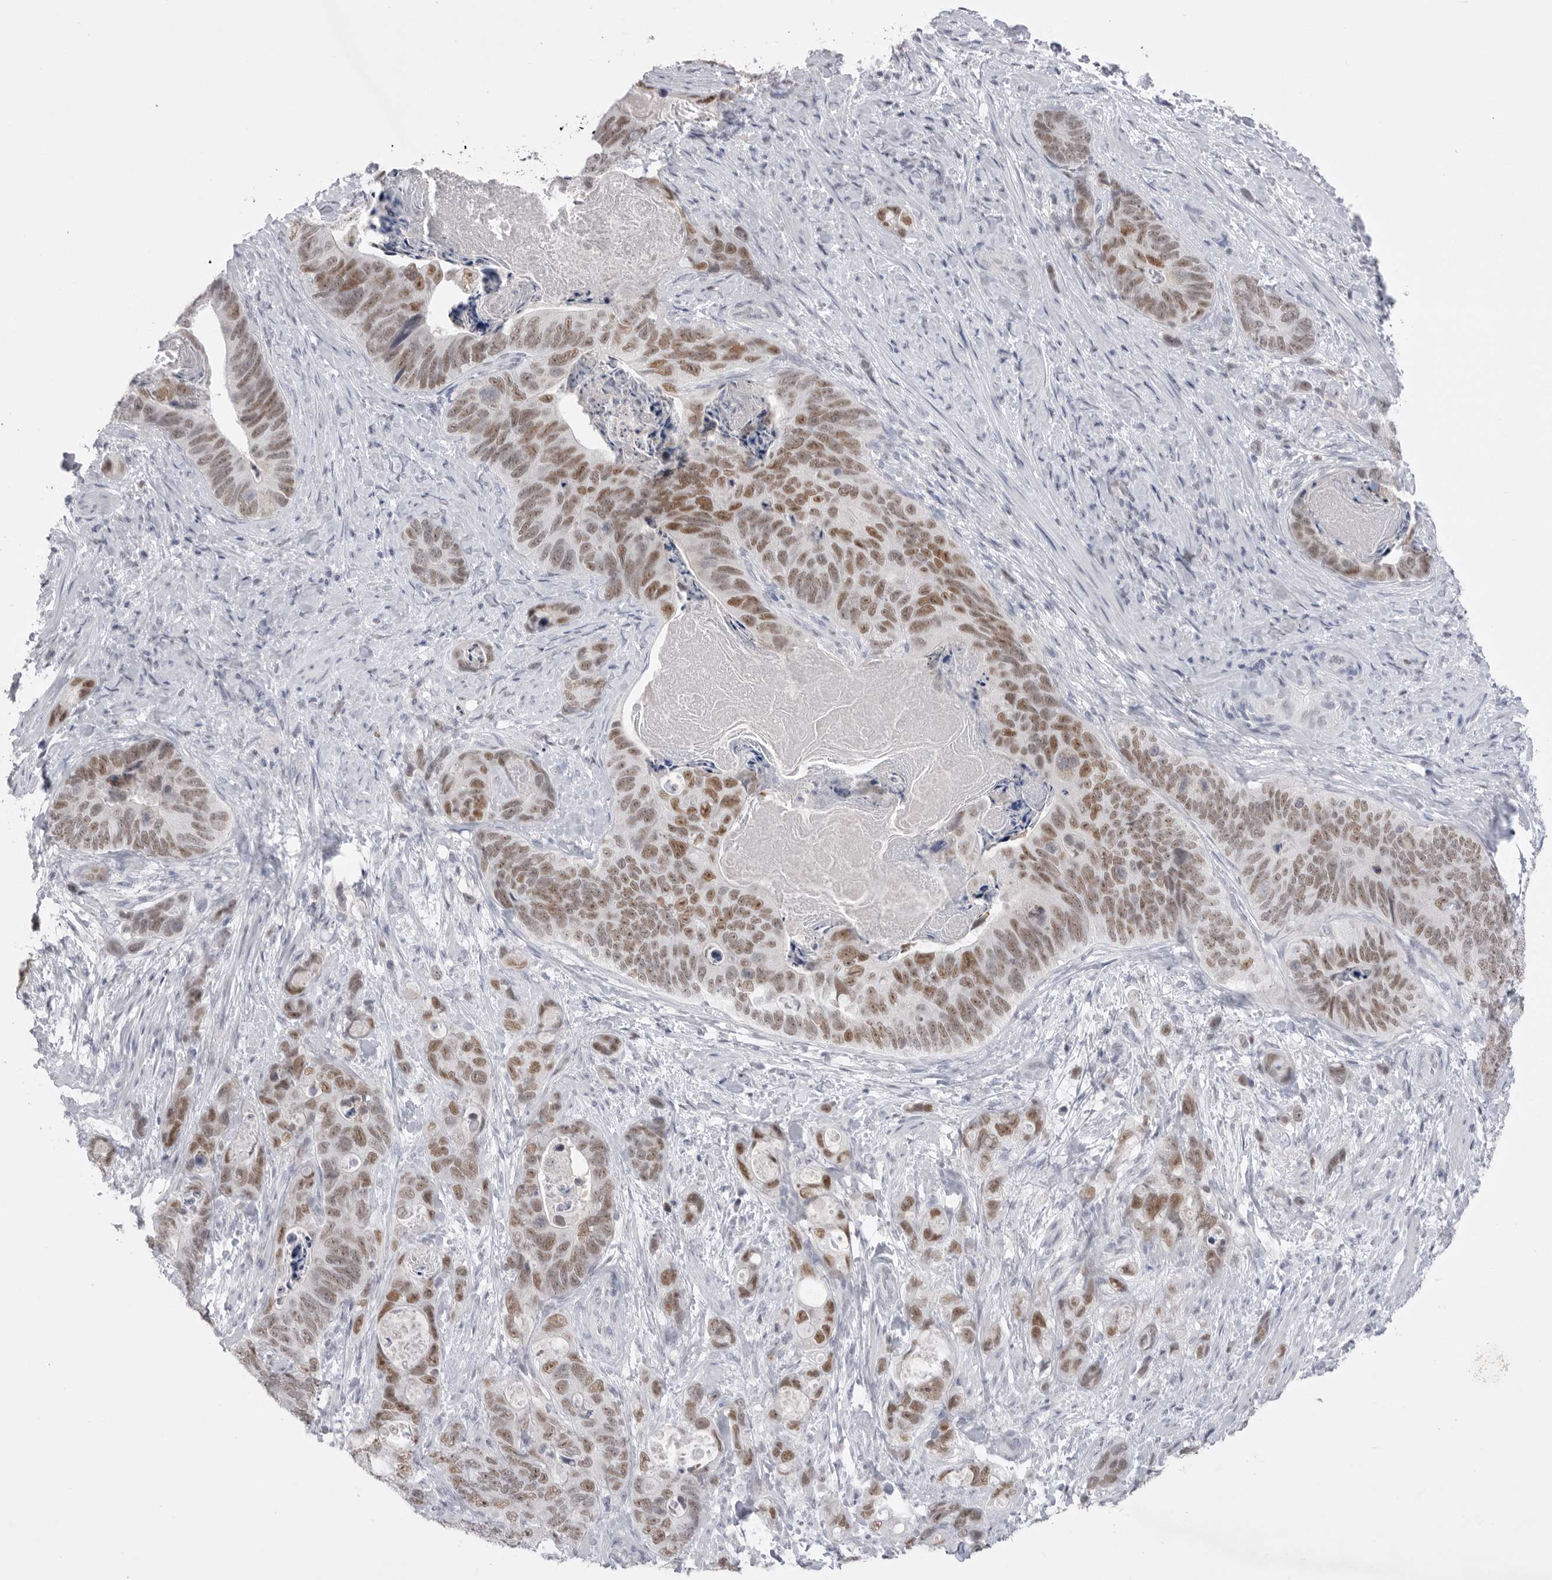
{"staining": {"intensity": "moderate", "quantity": ">75%", "location": "nuclear"}, "tissue": "stomach cancer", "cell_type": "Tumor cells", "image_type": "cancer", "snomed": [{"axis": "morphology", "description": "Normal tissue, NOS"}, {"axis": "morphology", "description": "Adenocarcinoma, NOS"}, {"axis": "topography", "description": "Stomach"}], "caption": "Protein staining of stomach cancer tissue demonstrates moderate nuclear positivity in about >75% of tumor cells.", "gene": "ZBTB7B", "patient": {"sex": "female", "age": 89}}